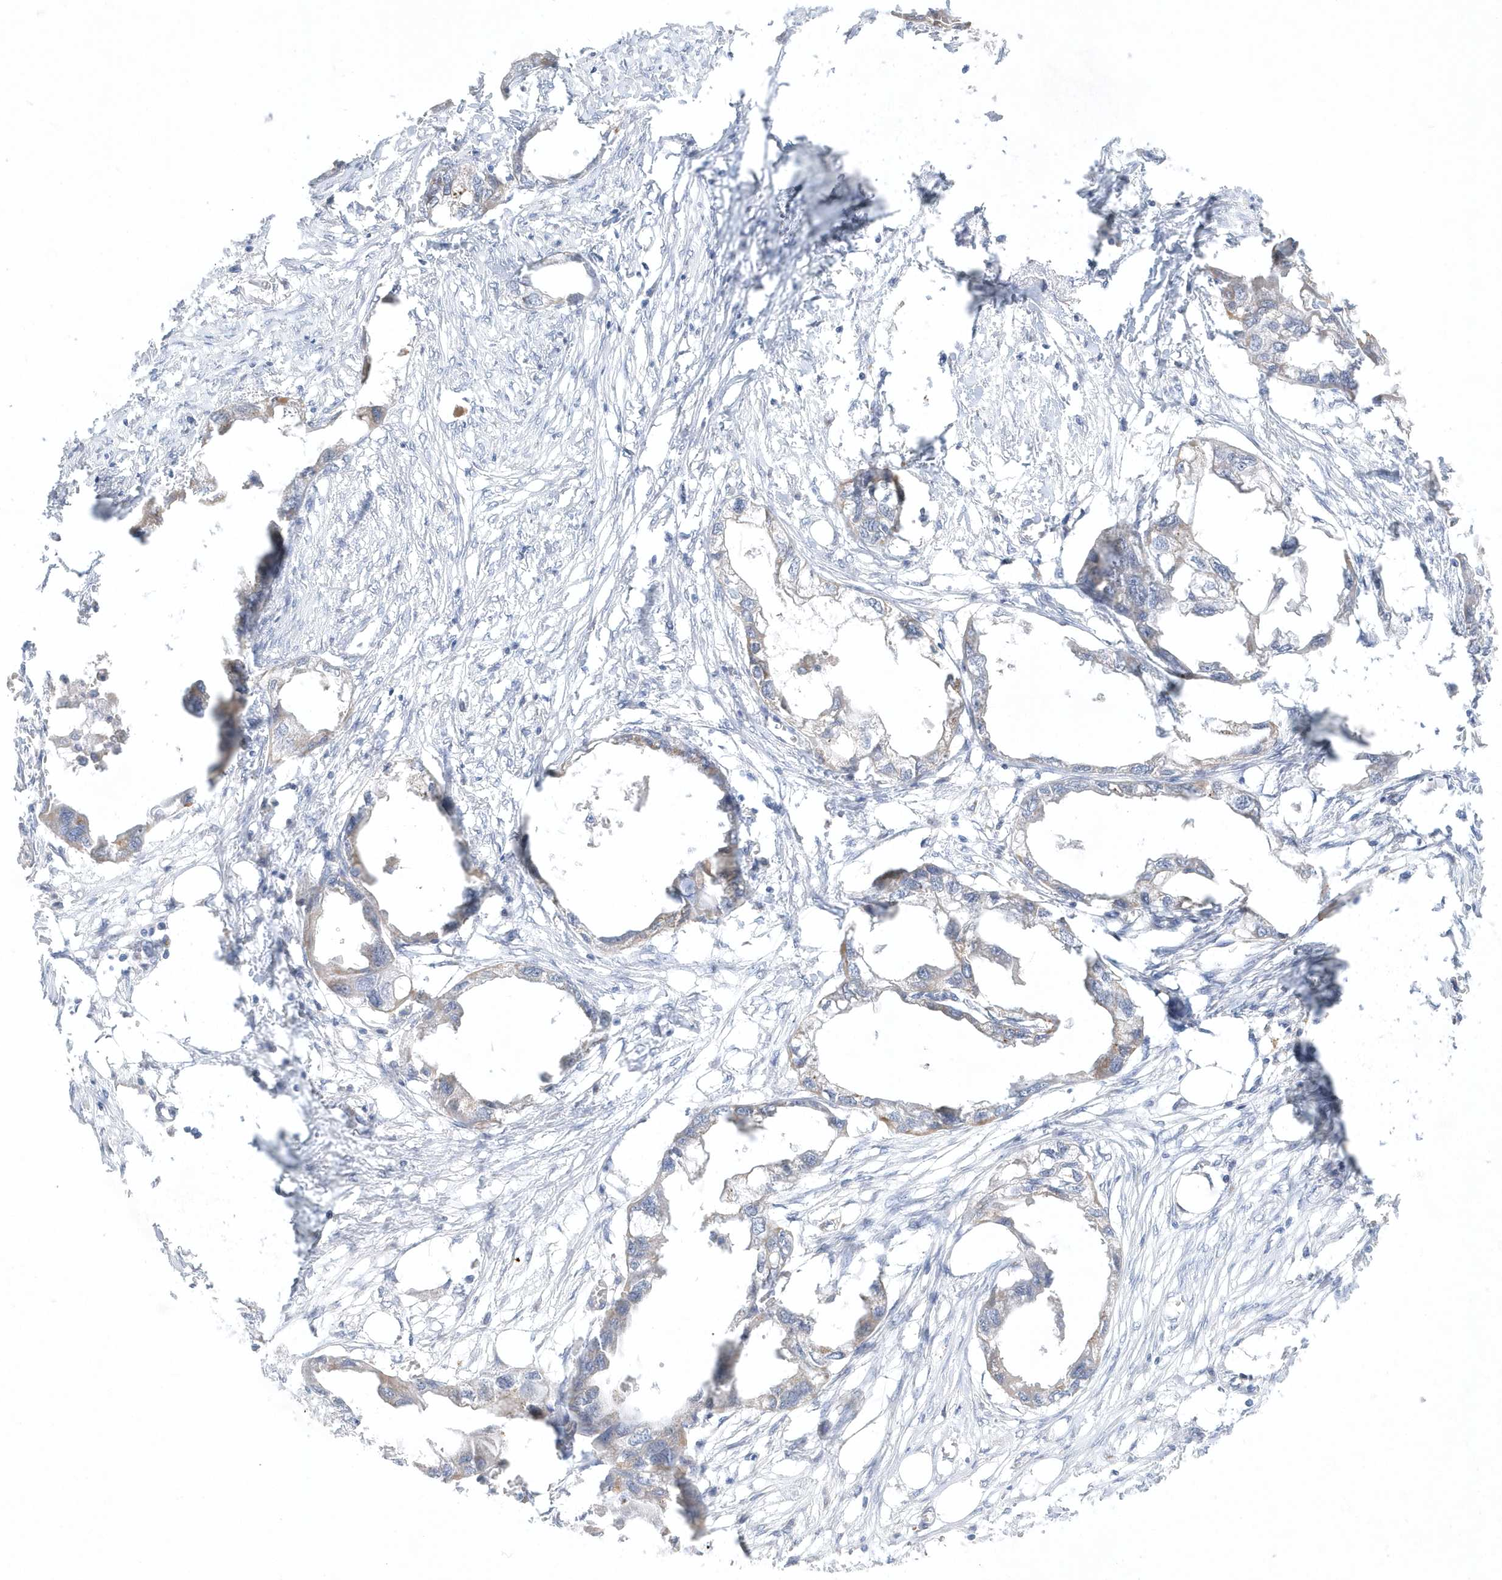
{"staining": {"intensity": "negative", "quantity": "none", "location": "none"}, "tissue": "endometrial cancer", "cell_type": "Tumor cells", "image_type": "cancer", "snomed": [{"axis": "morphology", "description": "Adenocarcinoma, NOS"}, {"axis": "morphology", "description": "Adenocarcinoma, metastatic, NOS"}, {"axis": "topography", "description": "Adipose tissue"}, {"axis": "topography", "description": "Endometrium"}], "caption": "The image displays no significant staining in tumor cells of metastatic adenocarcinoma (endometrial).", "gene": "ZC3H12D", "patient": {"sex": "female", "age": 67}}